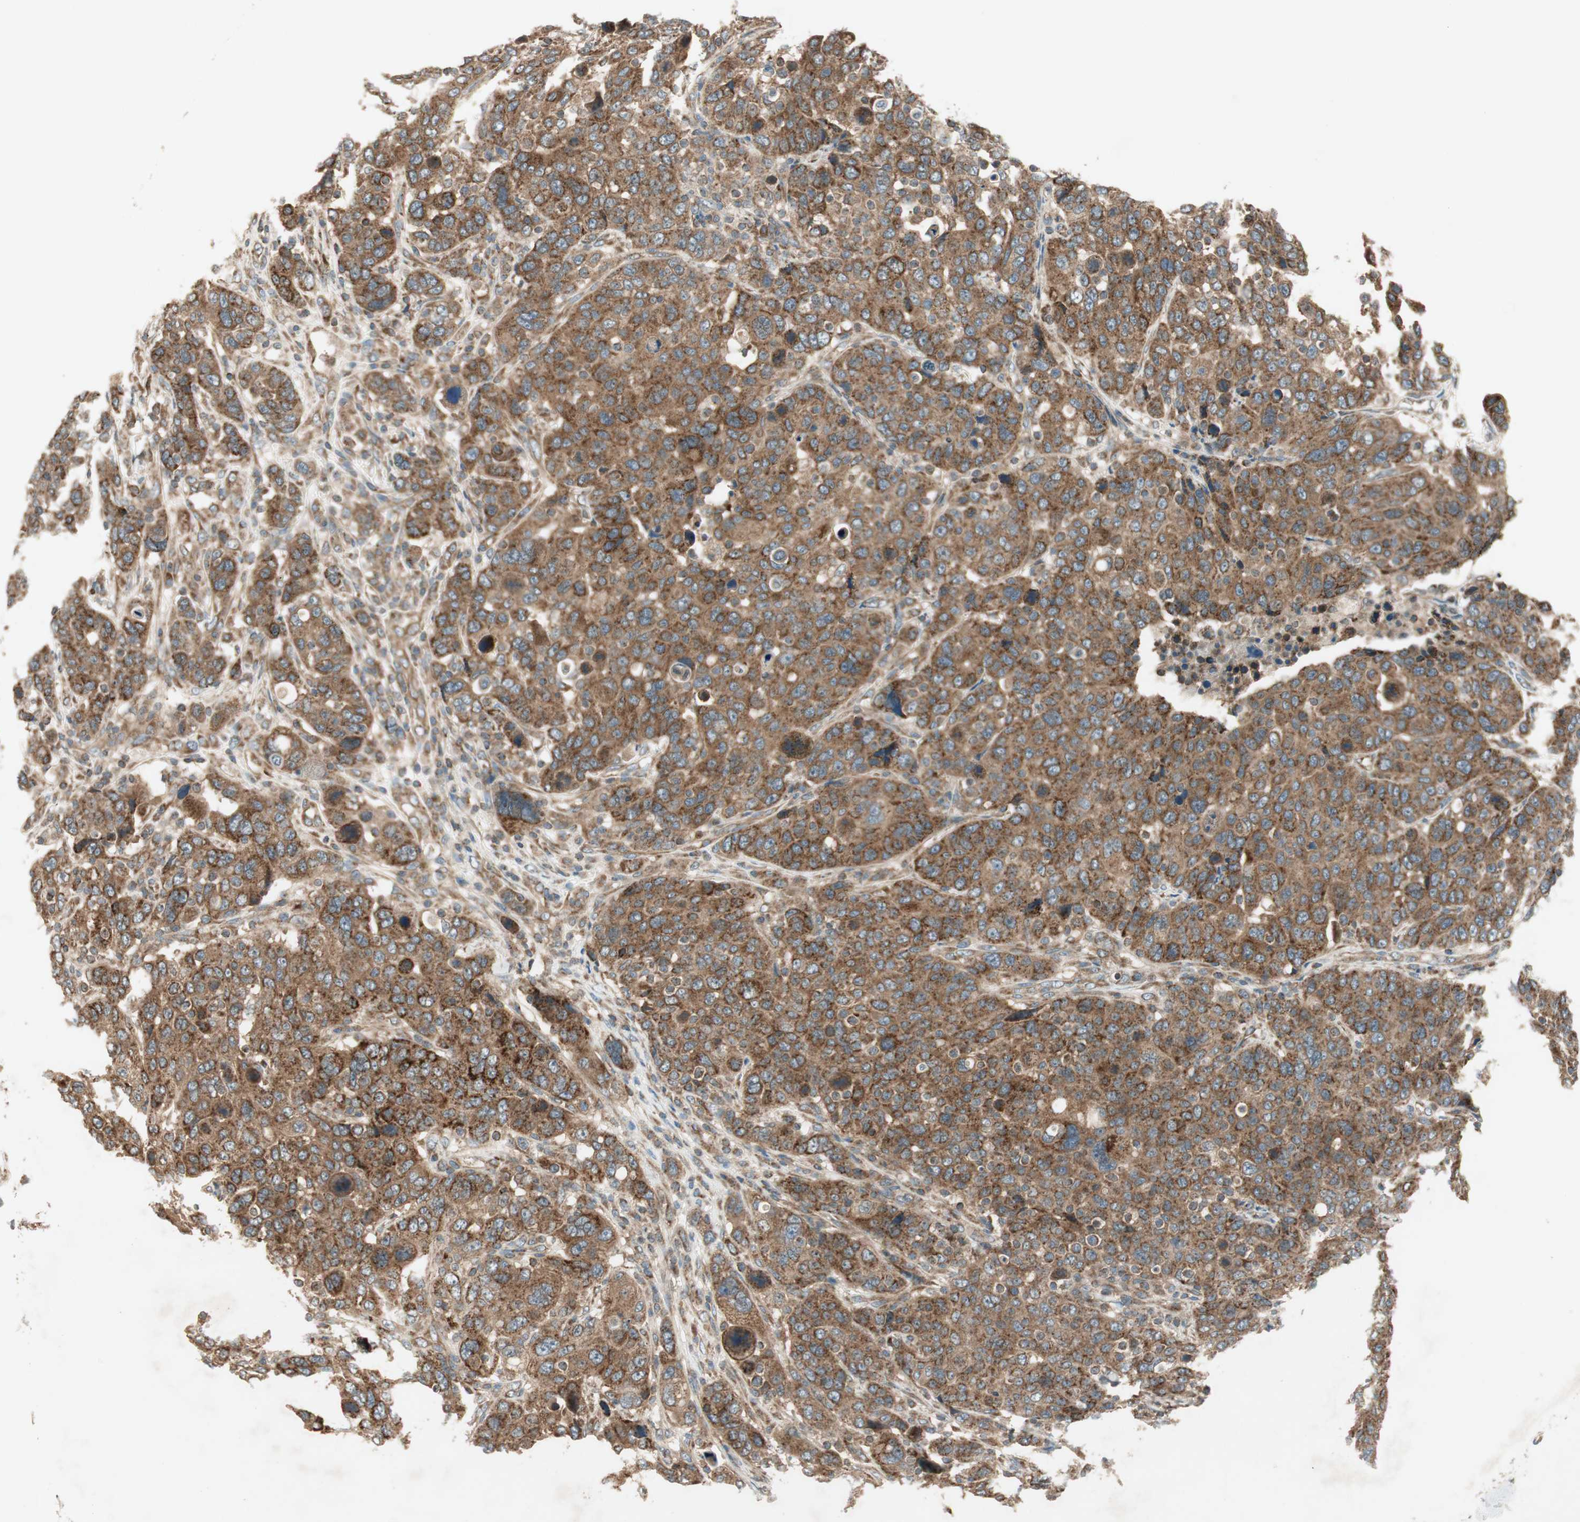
{"staining": {"intensity": "strong", "quantity": ">75%", "location": "cytoplasmic/membranous"}, "tissue": "breast cancer", "cell_type": "Tumor cells", "image_type": "cancer", "snomed": [{"axis": "morphology", "description": "Duct carcinoma"}, {"axis": "topography", "description": "Breast"}], "caption": "Protein expression analysis of human breast cancer reveals strong cytoplasmic/membranous positivity in approximately >75% of tumor cells.", "gene": "CHADL", "patient": {"sex": "female", "age": 37}}